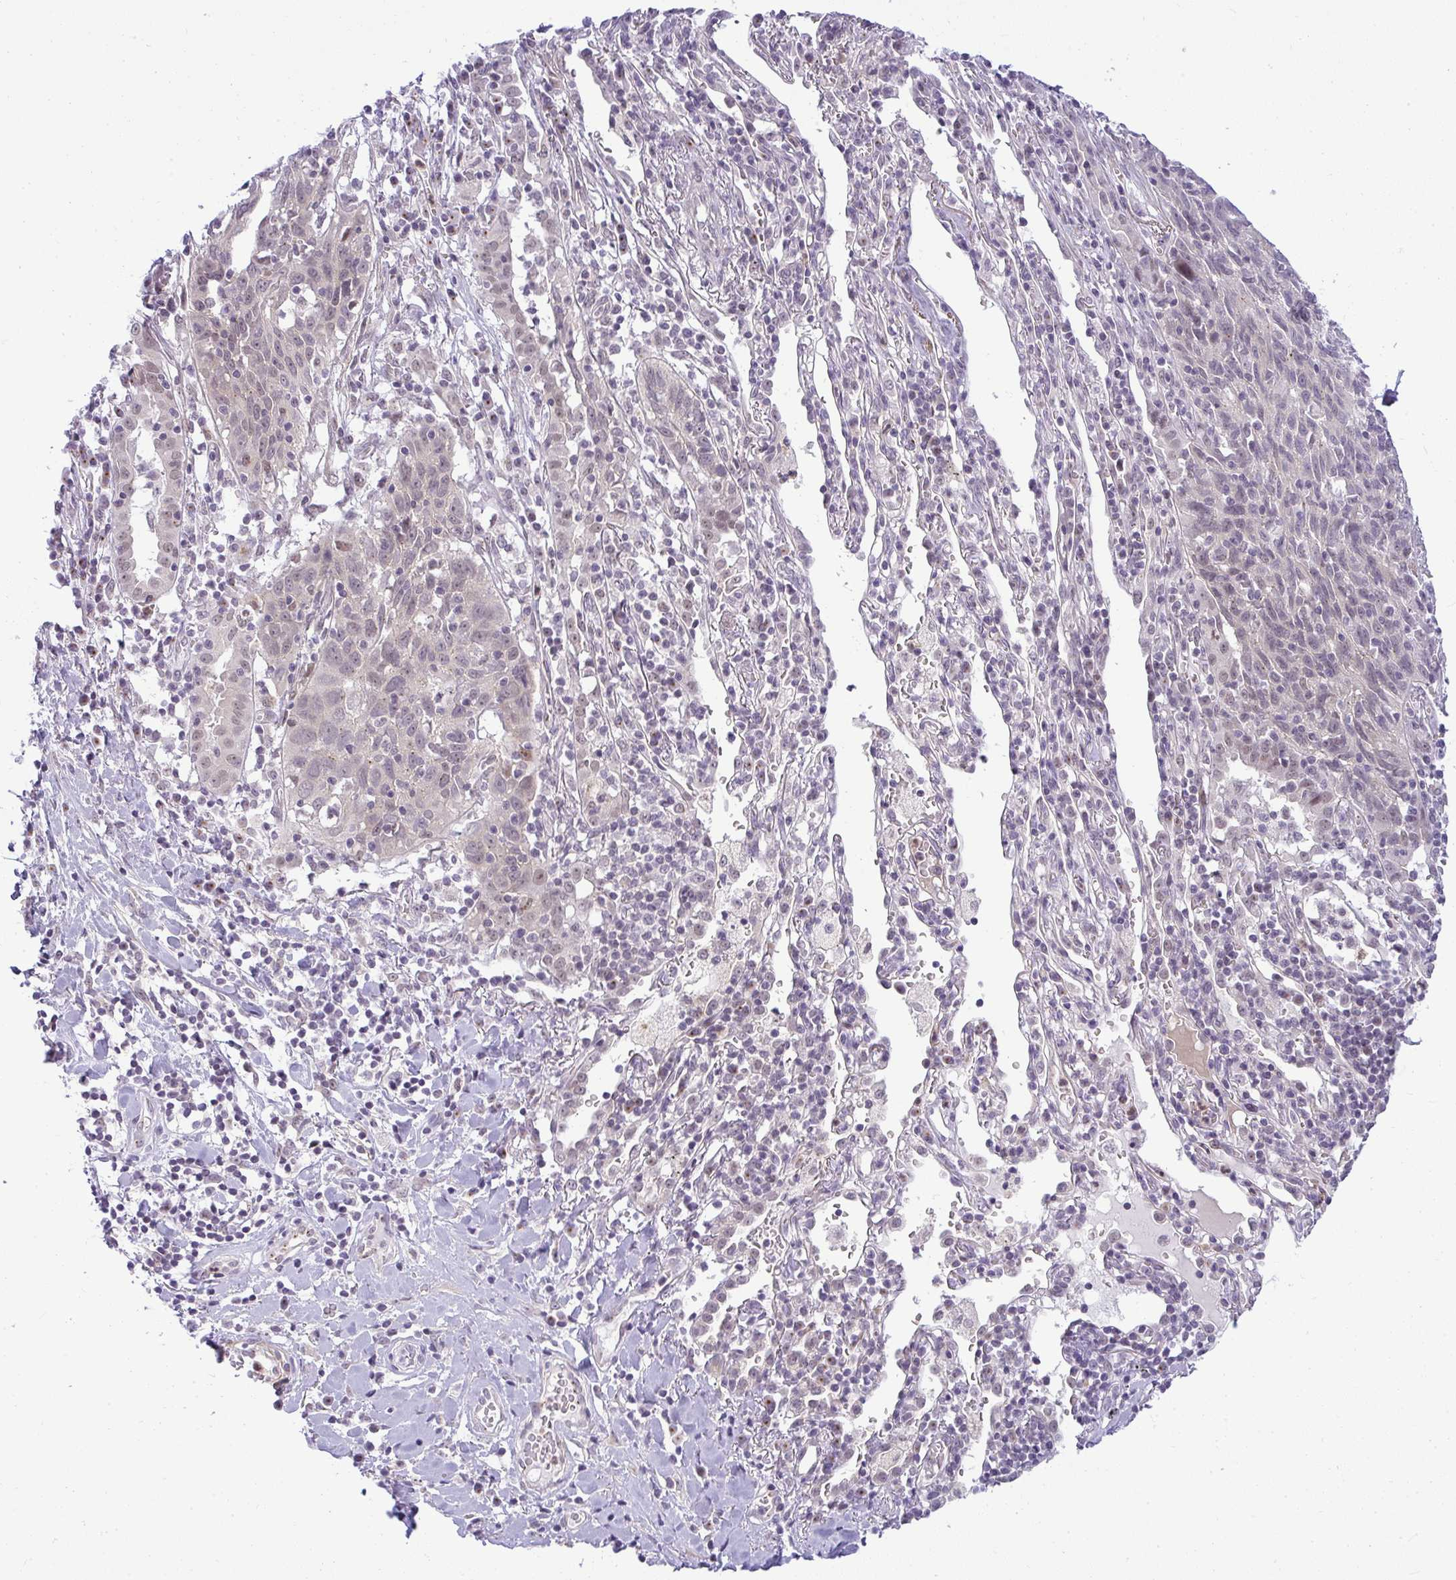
{"staining": {"intensity": "negative", "quantity": "none", "location": "none"}, "tissue": "lung cancer", "cell_type": "Tumor cells", "image_type": "cancer", "snomed": [{"axis": "morphology", "description": "Squamous cell carcinoma, NOS"}, {"axis": "topography", "description": "Lung"}], "caption": "The micrograph exhibits no significant positivity in tumor cells of lung cancer. (DAB immunohistochemistry (IHC), high magnification).", "gene": "DZIP1", "patient": {"sex": "female", "age": 66}}